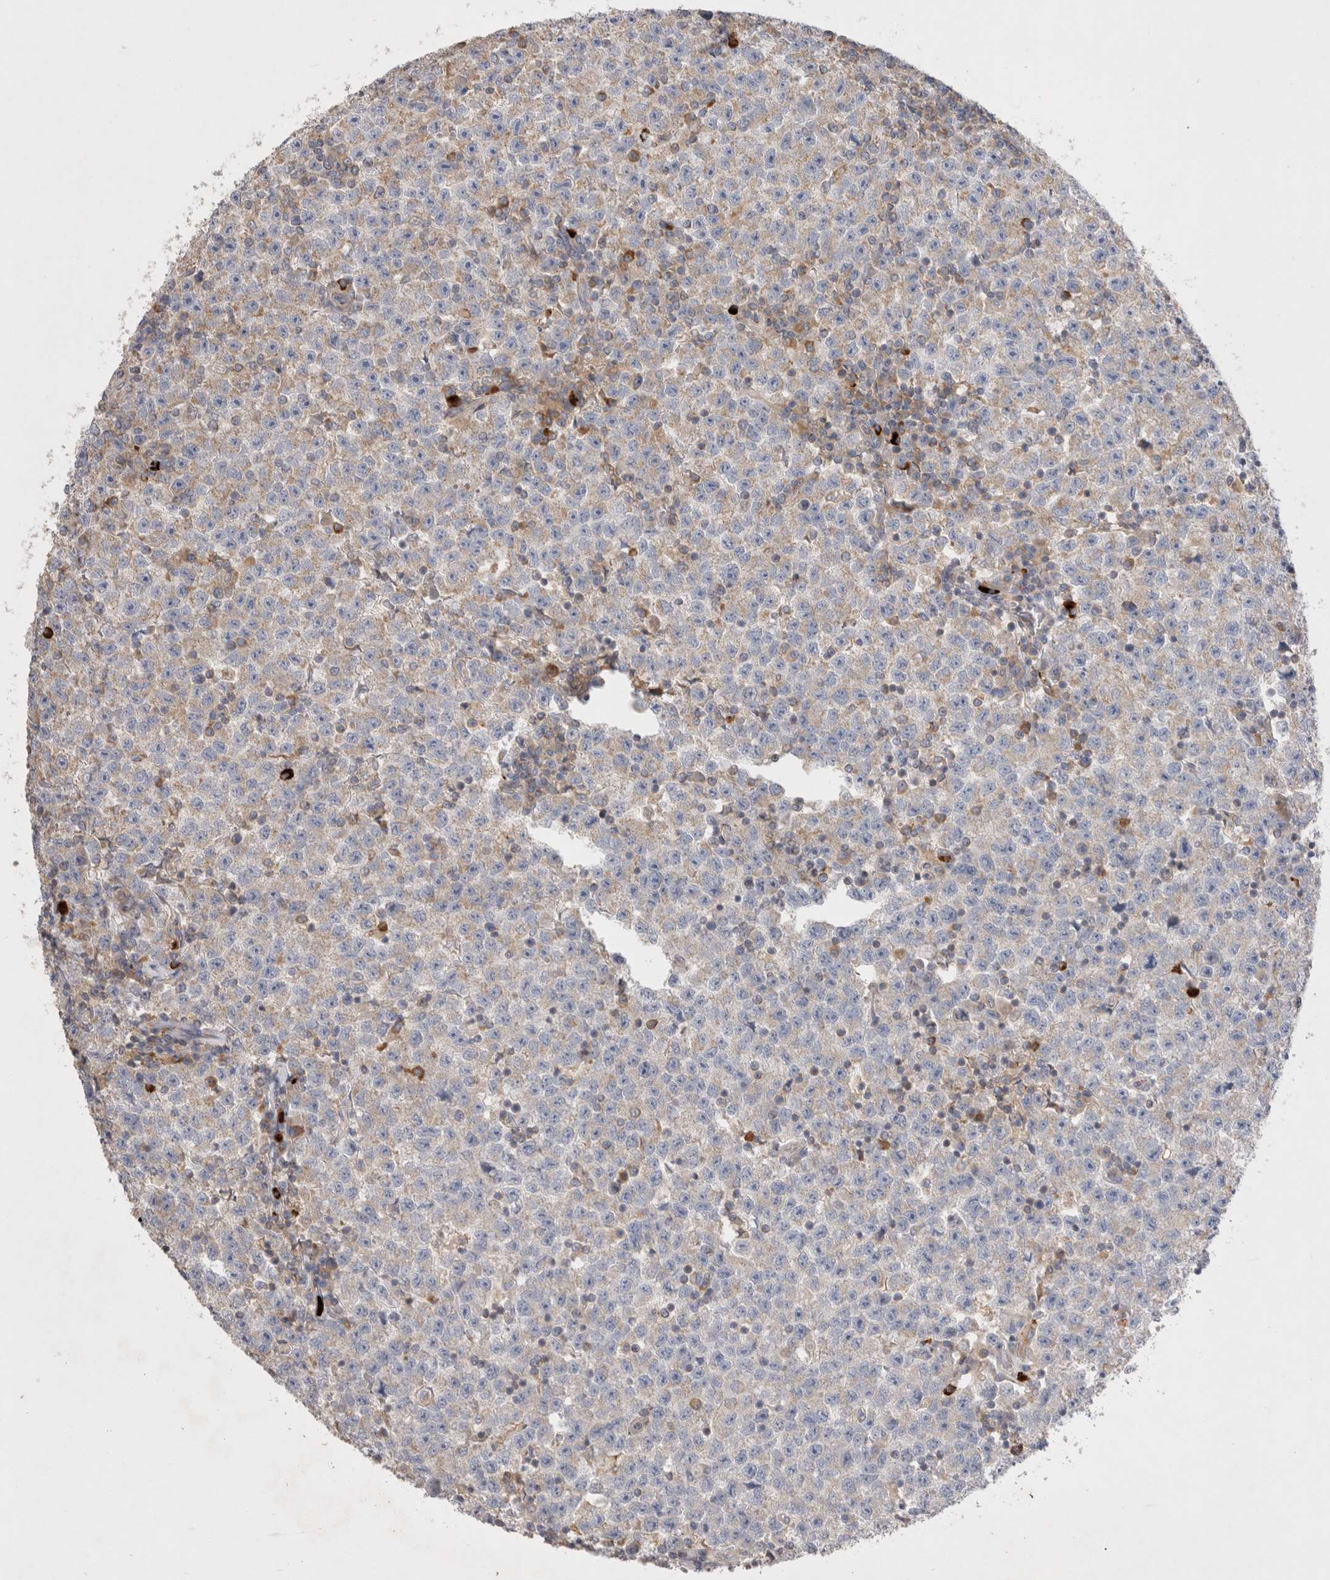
{"staining": {"intensity": "weak", "quantity": "<25%", "location": "cytoplasmic/membranous"}, "tissue": "testis cancer", "cell_type": "Tumor cells", "image_type": "cancer", "snomed": [{"axis": "morphology", "description": "Seminoma, NOS"}, {"axis": "topography", "description": "Testis"}], "caption": "Tumor cells show no significant protein positivity in testis seminoma.", "gene": "TBC1D16", "patient": {"sex": "male", "age": 22}}